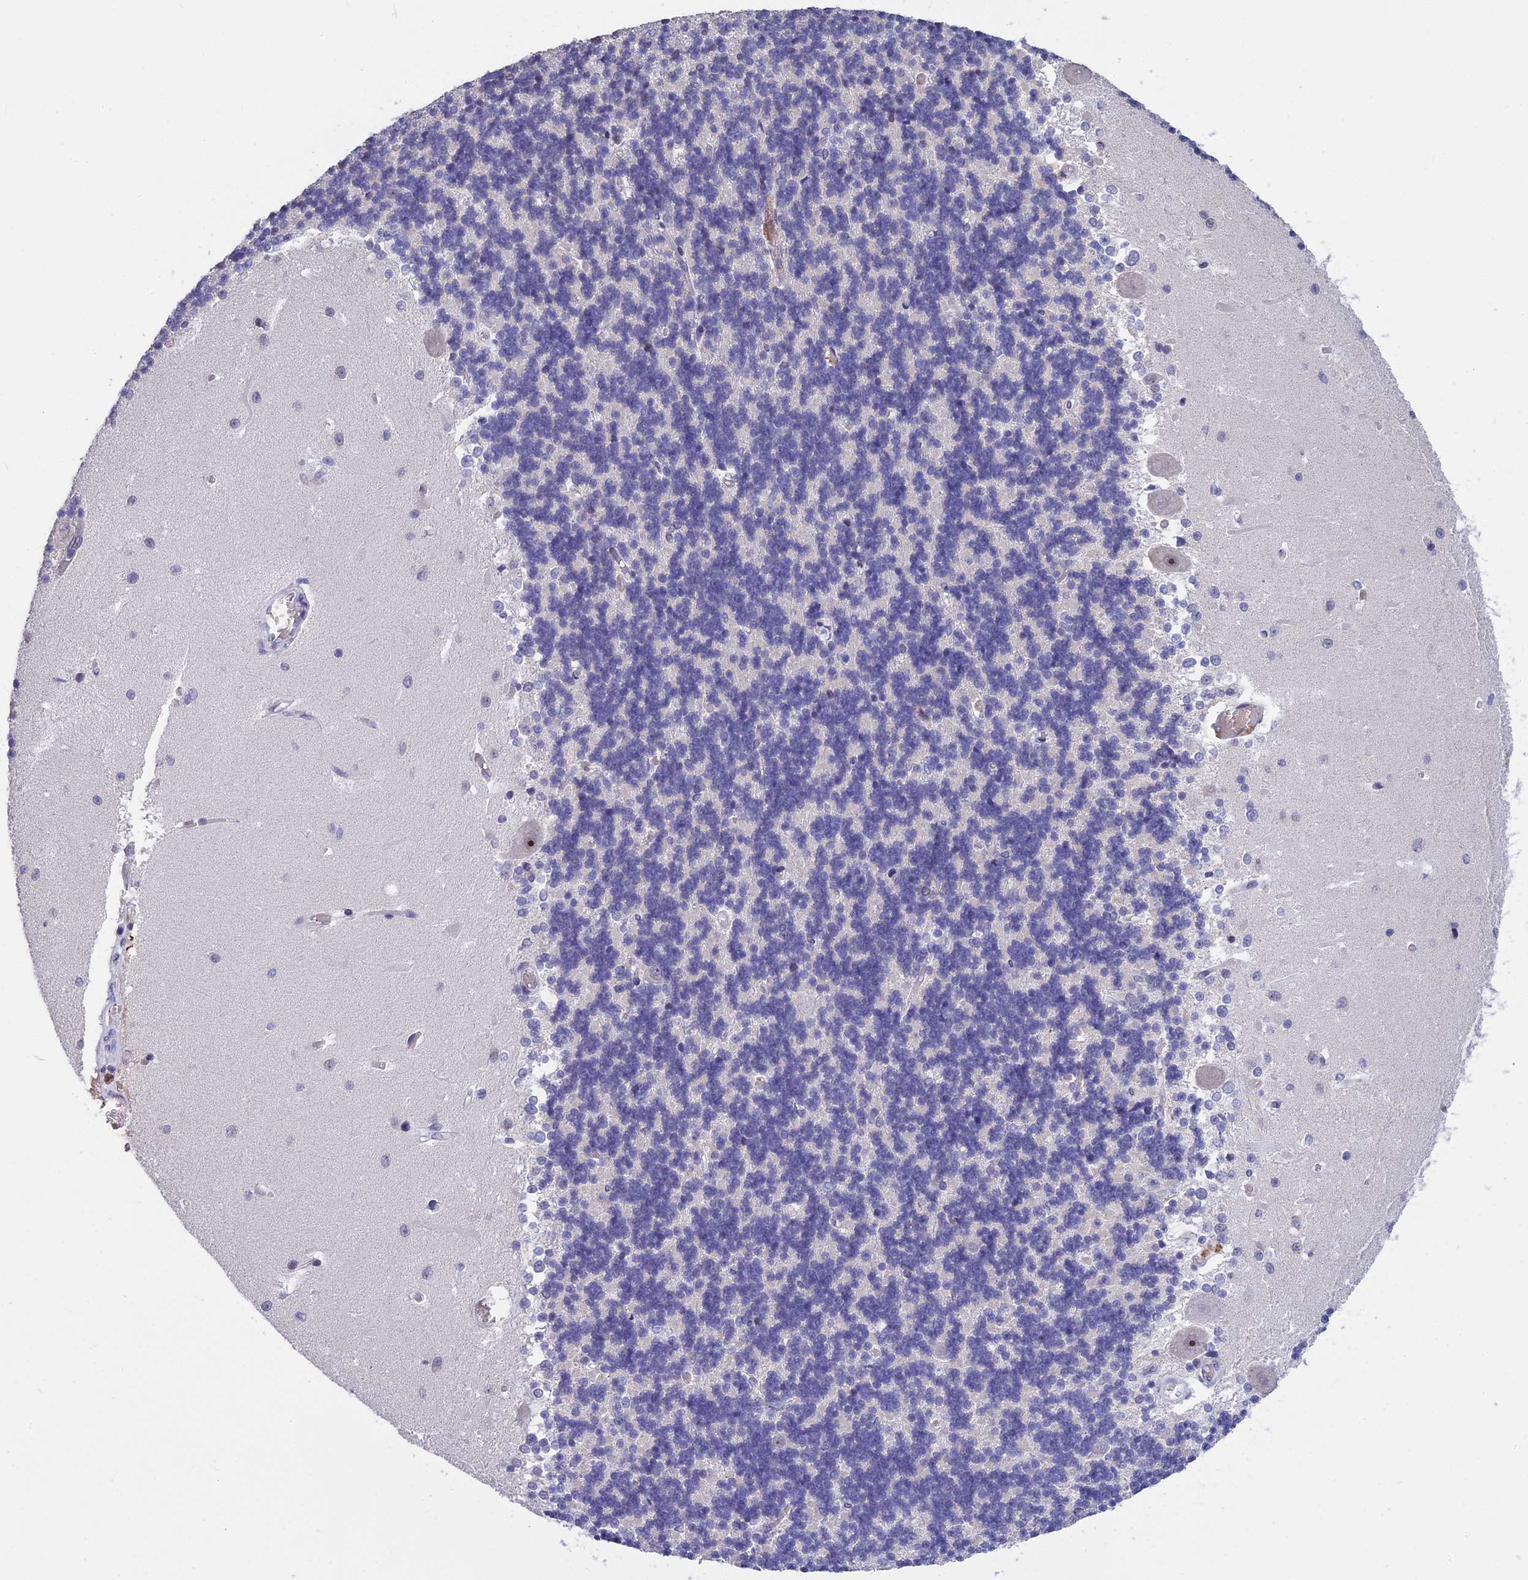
{"staining": {"intensity": "negative", "quantity": "none", "location": "none"}, "tissue": "cerebellum", "cell_type": "Cells in granular layer", "image_type": "normal", "snomed": [{"axis": "morphology", "description": "Normal tissue, NOS"}, {"axis": "topography", "description": "Cerebellum"}], "caption": "This is a histopathology image of immunohistochemistry staining of benign cerebellum, which shows no staining in cells in granular layer.", "gene": "KNOP1", "patient": {"sex": "male", "age": 37}}